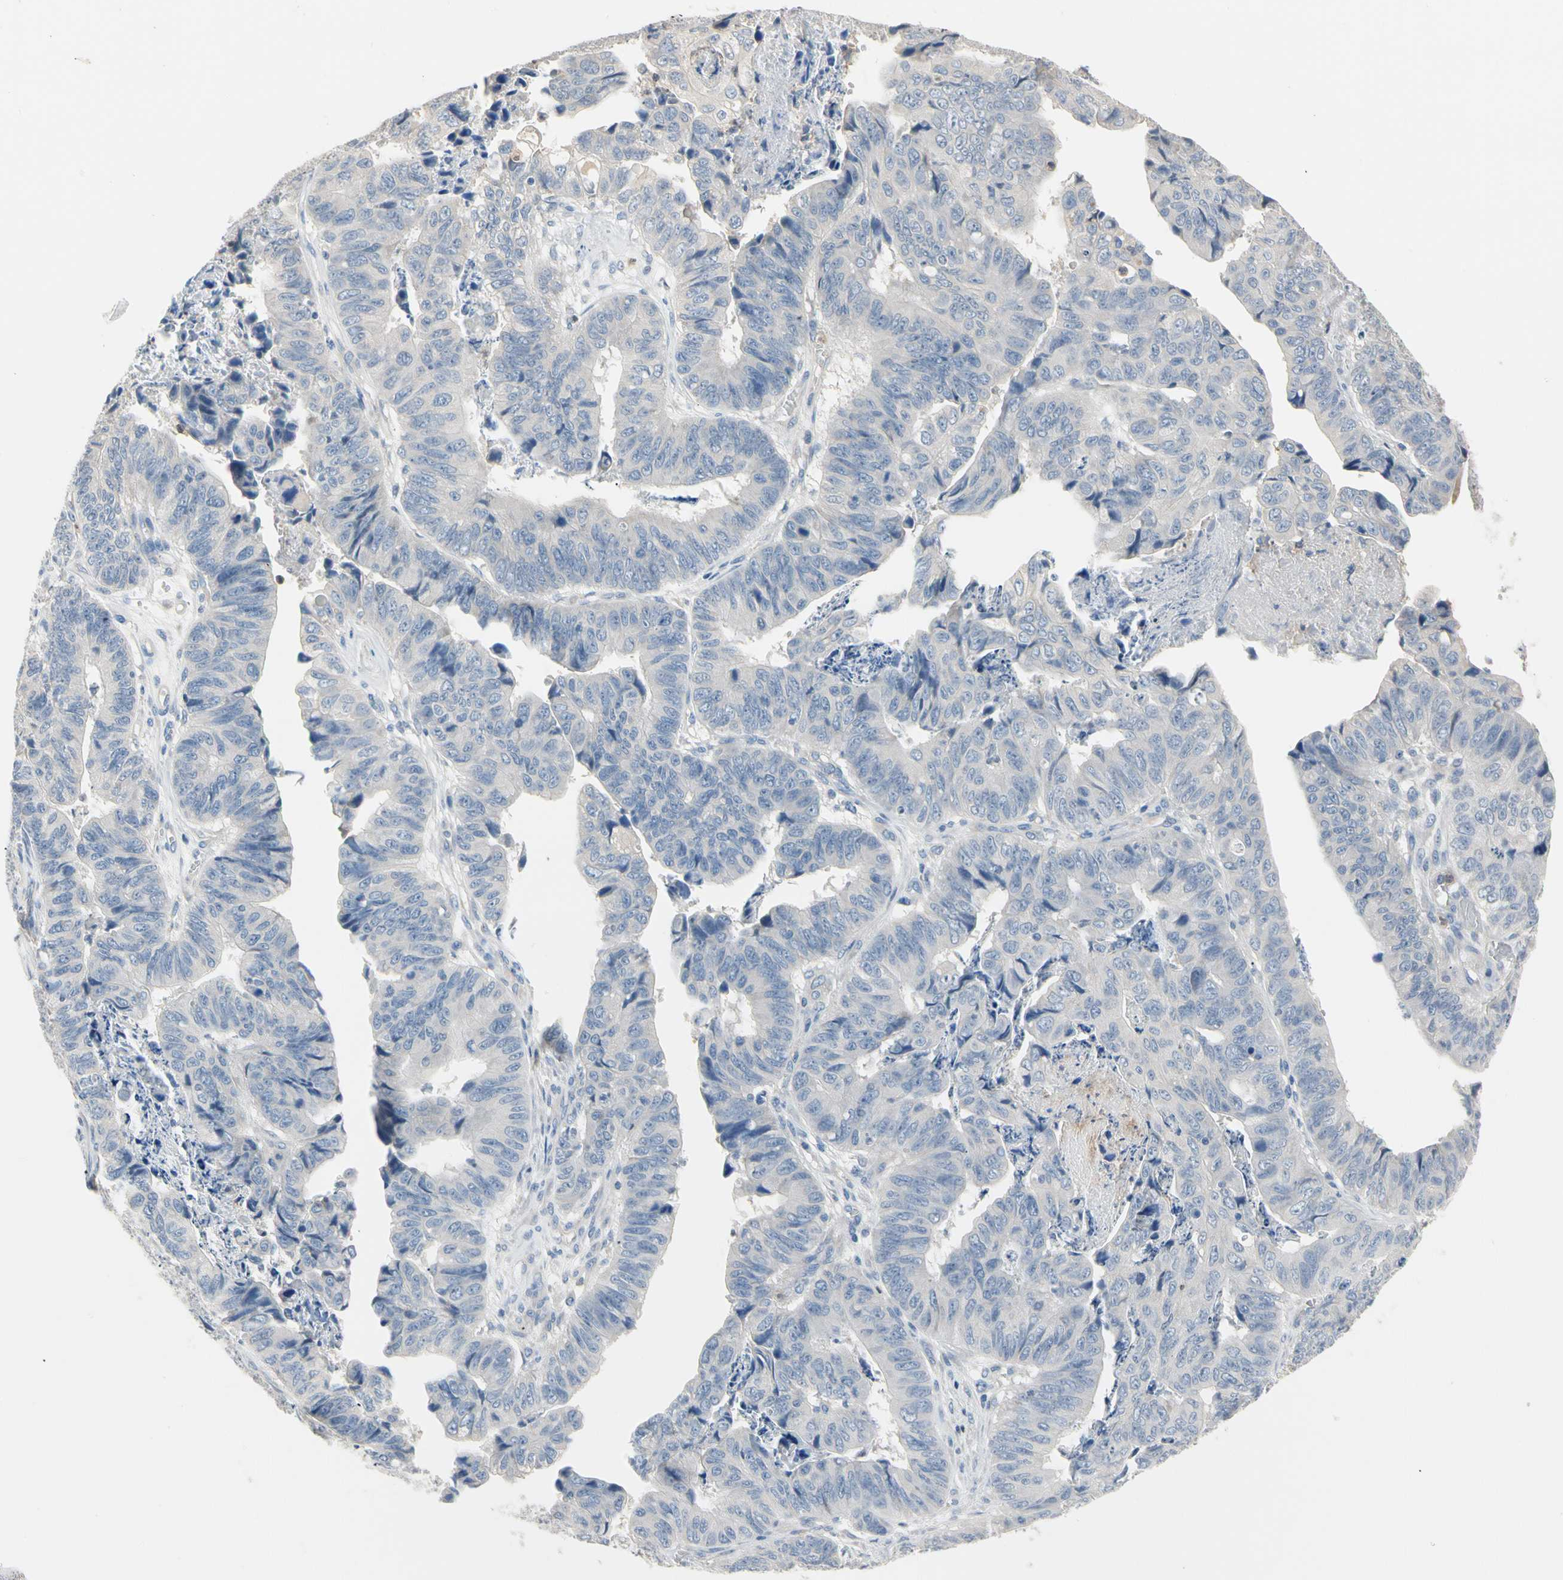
{"staining": {"intensity": "negative", "quantity": "none", "location": "none"}, "tissue": "stomach cancer", "cell_type": "Tumor cells", "image_type": "cancer", "snomed": [{"axis": "morphology", "description": "Adenocarcinoma, NOS"}, {"axis": "topography", "description": "Stomach, lower"}], "caption": "High magnification brightfield microscopy of stomach adenocarcinoma stained with DAB (3,3'-diaminobenzidine) (brown) and counterstained with hematoxylin (blue): tumor cells show no significant expression.", "gene": "BBOX1", "patient": {"sex": "male", "age": 77}}